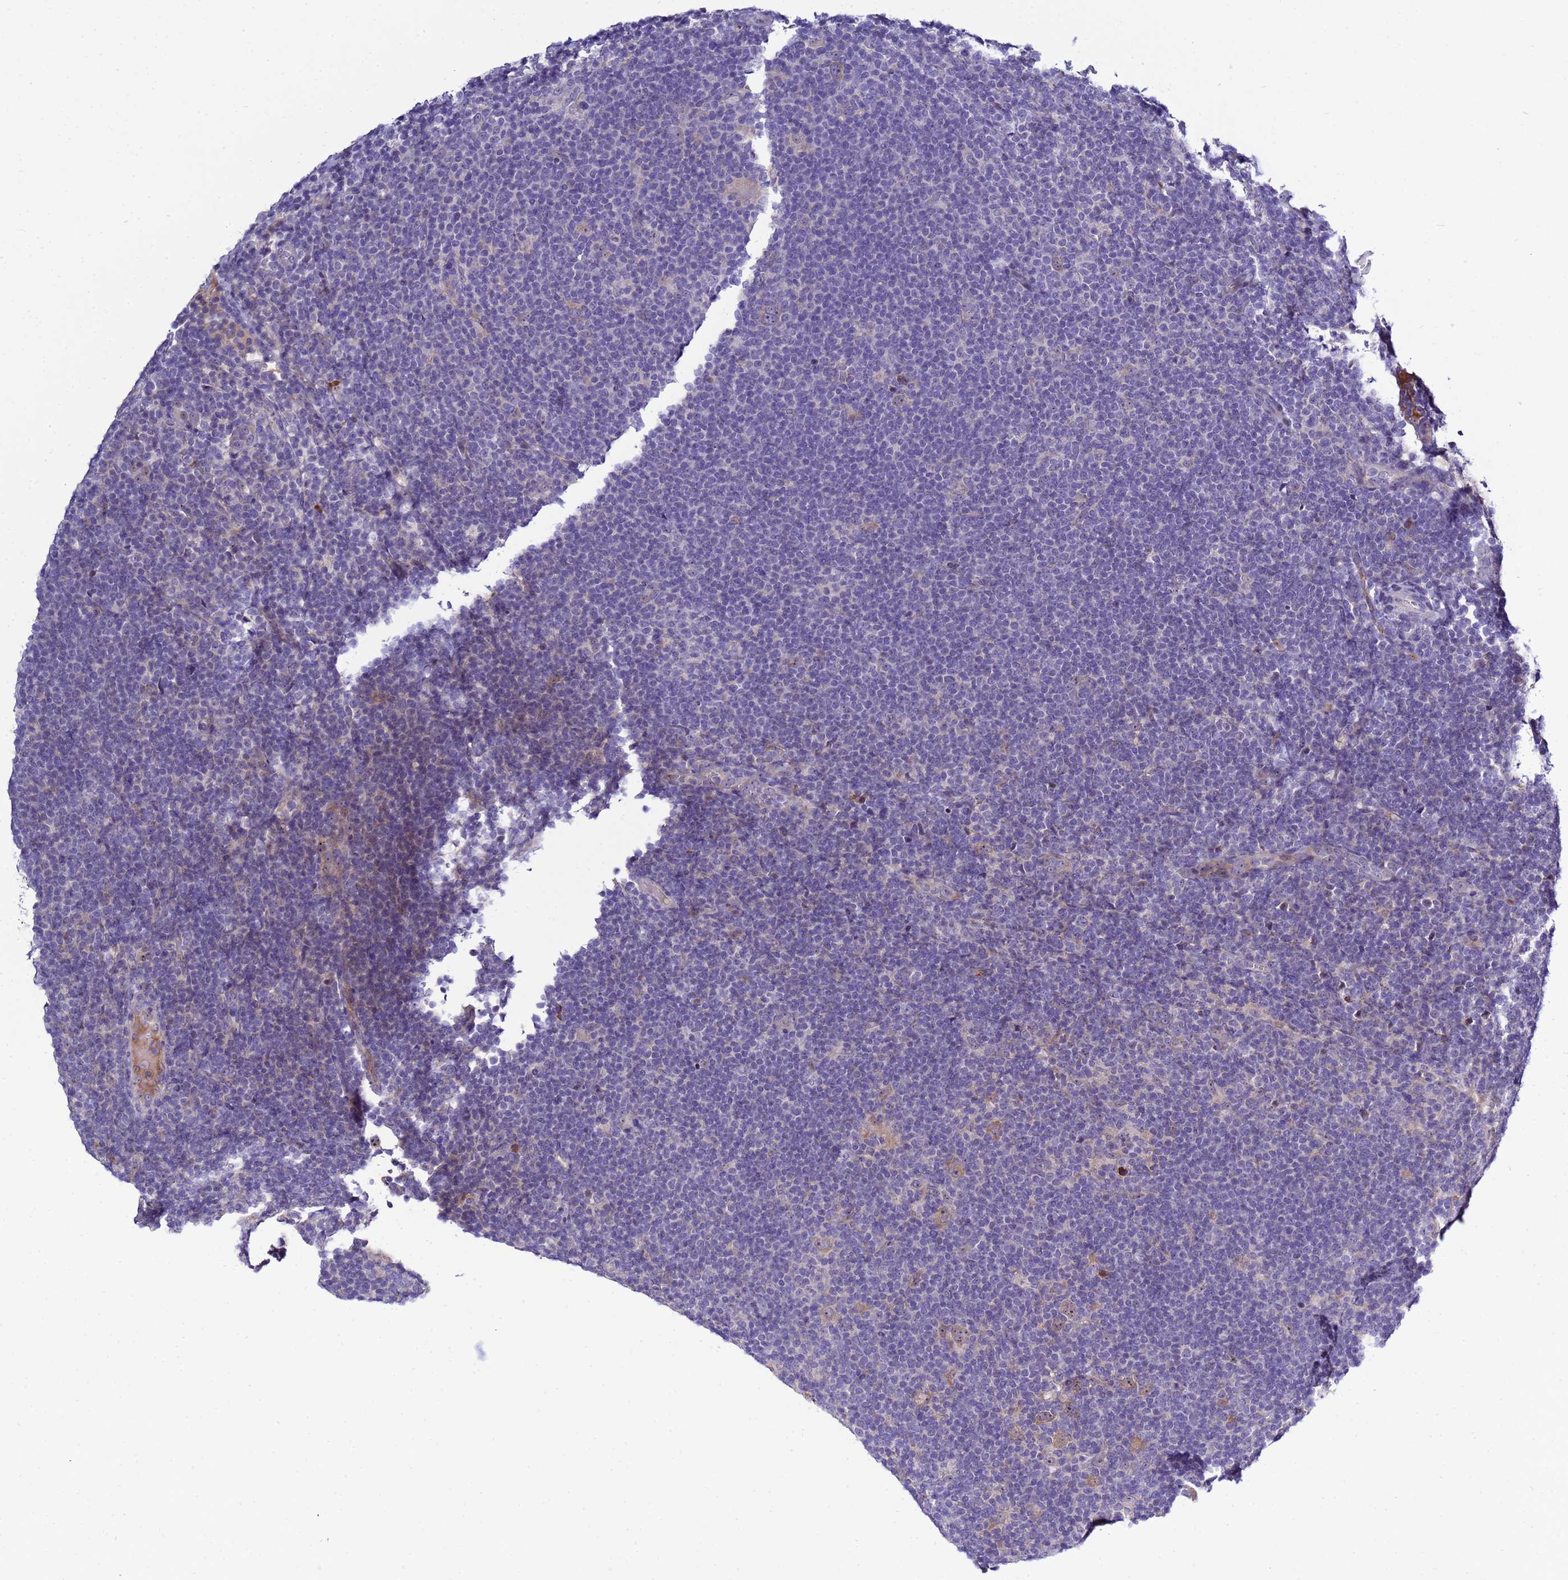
{"staining": {"intensity": "negative", "quantity": "none", "location": "none"}, "tissue": "lymphoma", "cell_type": "Tumor cells", "image_type": "cancer", "snomed": [{"axis": "morphology", "description": "Hodgkin's disease, NOS"}, {"axis": "topography", "description": "Lymph node"}], "caption": "Immunohistochemical staining of Hodgkin's disease displays no significant staining in tumor cells. (DAB IHC with hematoxylin counter stain).", "gene": "NOL8", "patient": {"sex": "female", "age": 57}}